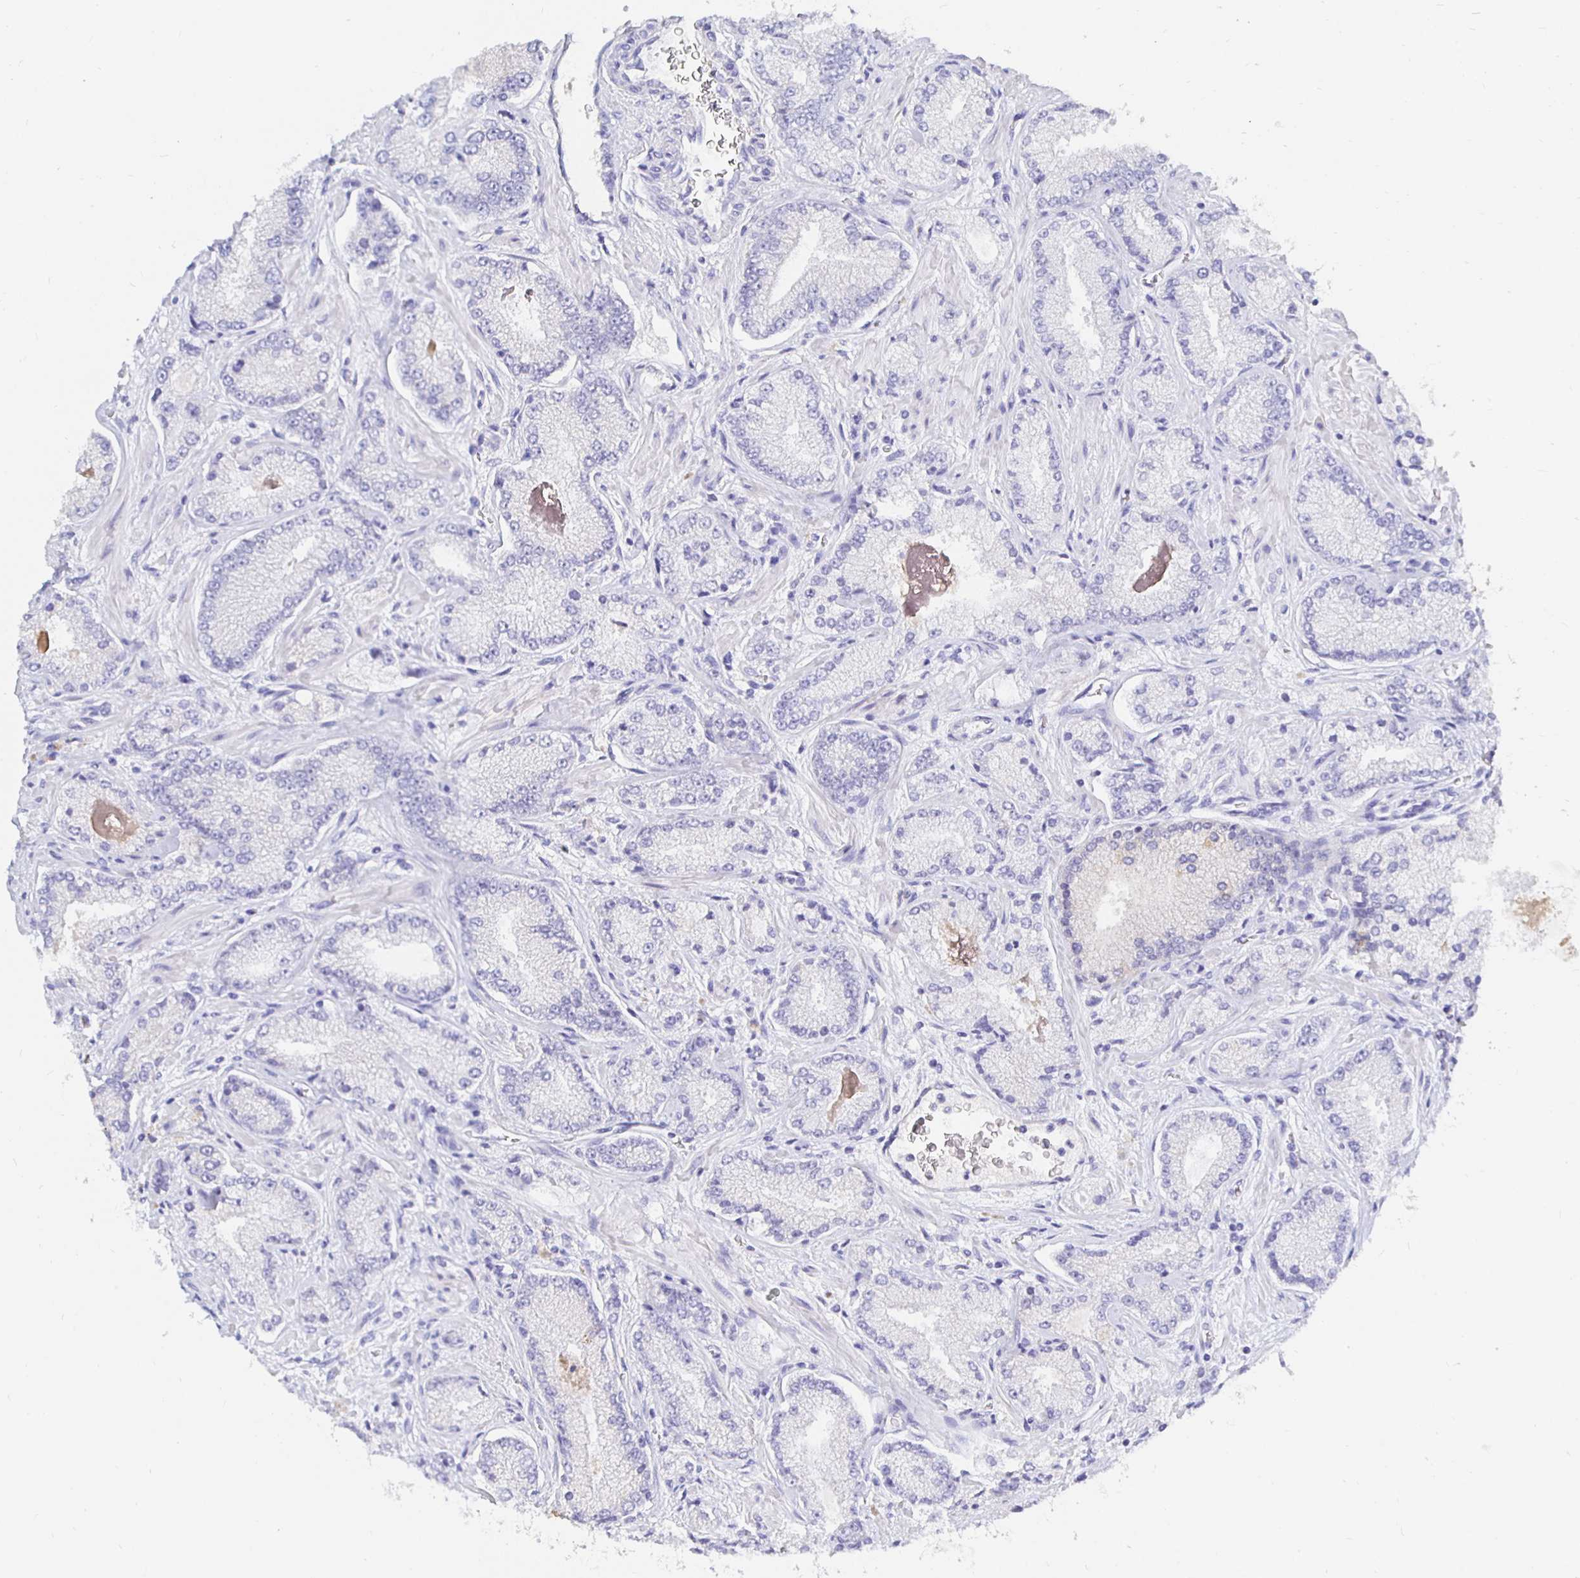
{"staining": {"intensity": "negative", "quantity": "none", "location": "none"}, "tissue": "prostate cancer", "cell_type": "Tumor cells", "image_type": "cancer", "snomed": [{"axis": "morphology", "description": "Normal tissue, NOS"}, {"axis": "morphology", "description": "Adenocarcinoma, High grade"}, {"axis": "topography", "description": "Prostate"}, {"axis": "topography", "description": "Peripheral nerve tissue"}], "caption": "Prostate adenocarcinoma (high-grade) was stained to show a protein in brown. There is no significant staining in tumor cells. Nuclei are stained in blue.", "gene": "UMOD", "patient": {"sex": "male", "age": 68}}